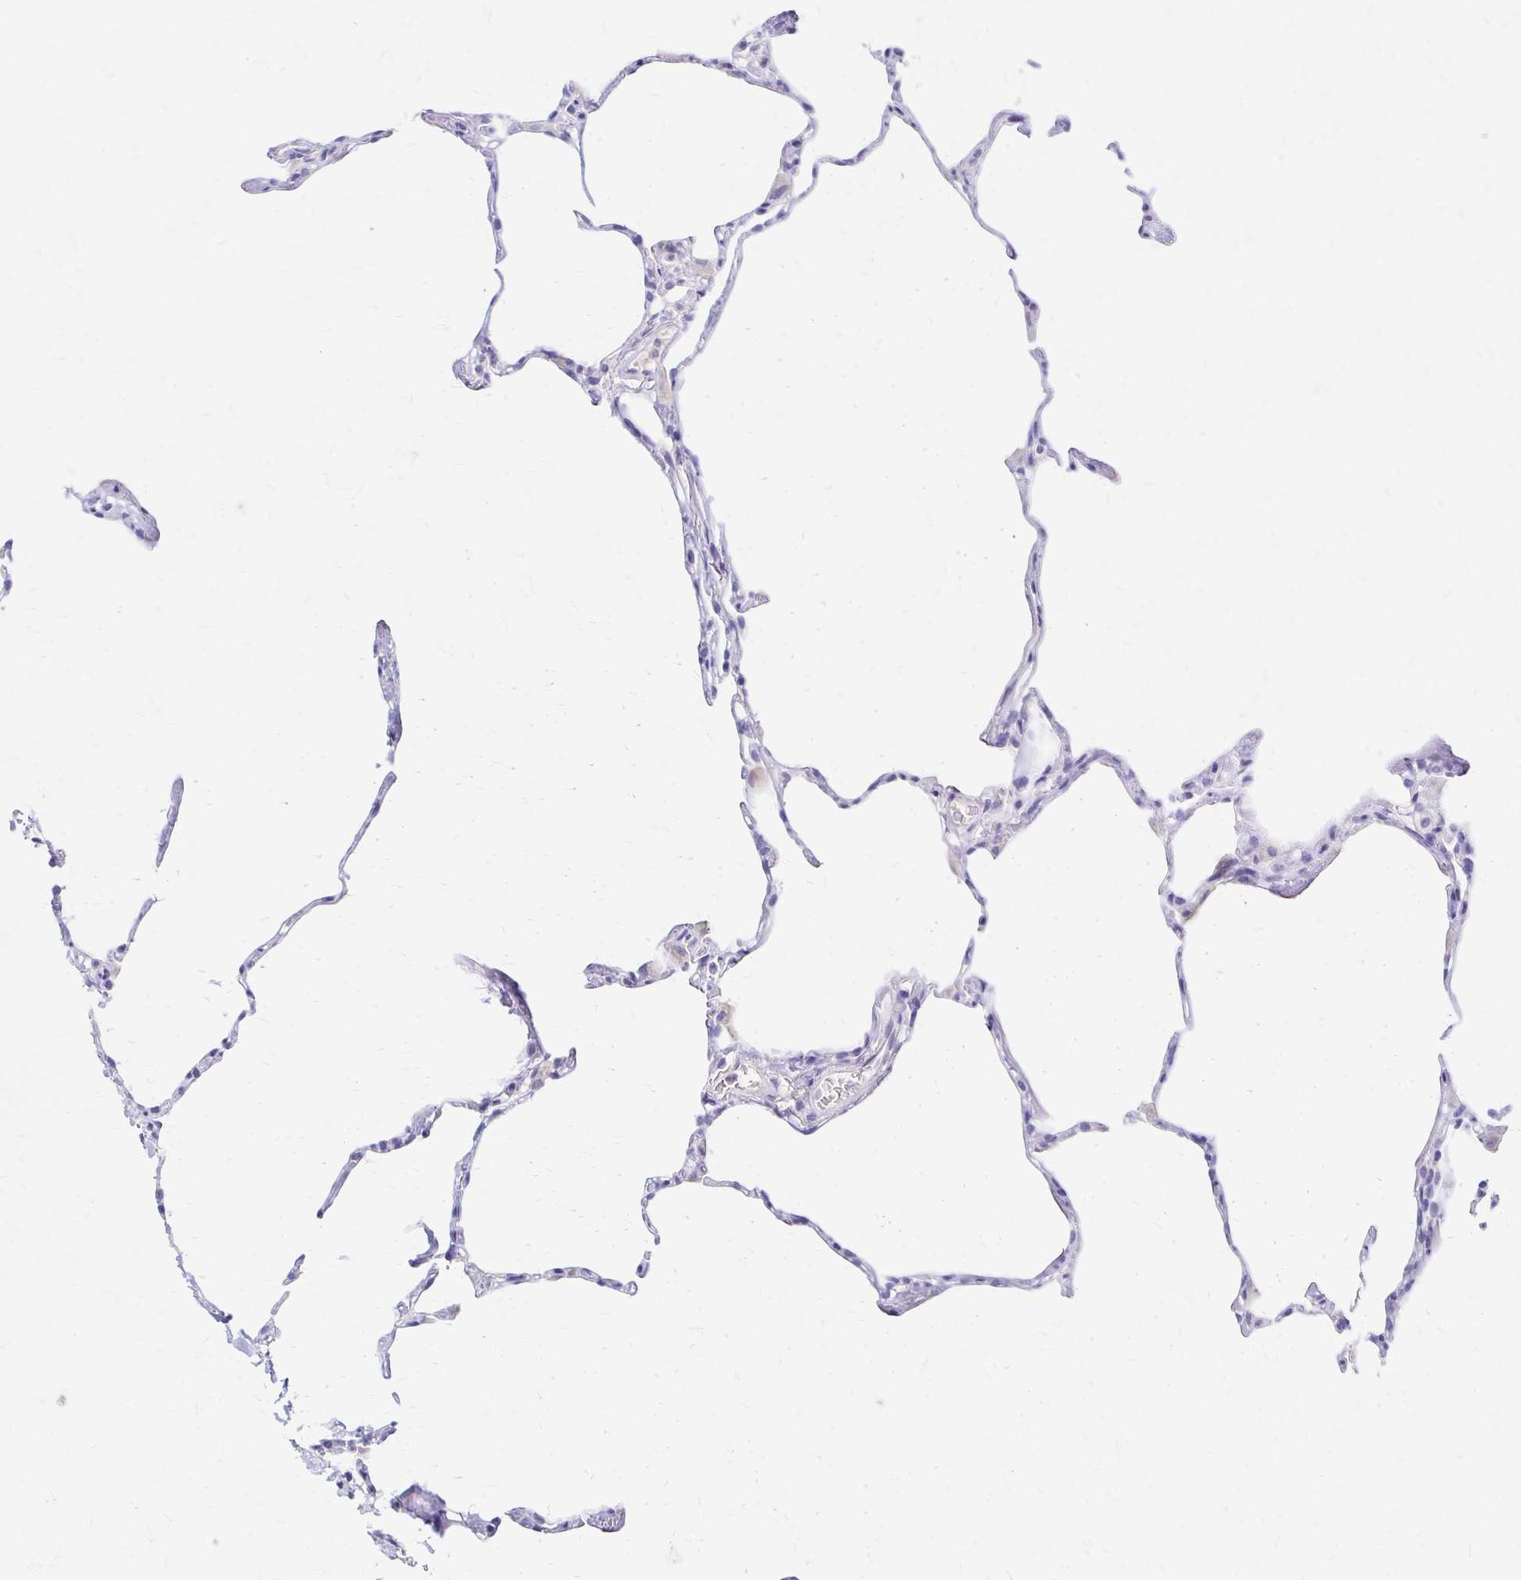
{"staining": {"intensity": "negative", "quantity": "none", "location": "none"}, "tissue": "lung", "cell_type": "Alveolar cells", "image_type": "normal", "snomed": [{"axis": "morphology", "description": "Normal tissue, NOS"}, {"axis": "topography", "description": "Lung"}], "caption": "High power microscopy micrograph of an immunohistochemistry (IHC) photomicrograph of unremarkable lung, revealing no significant expression in alveolar cells.", "gene": "AZGP1", "patient": {"sex": "male", "age": 65}}